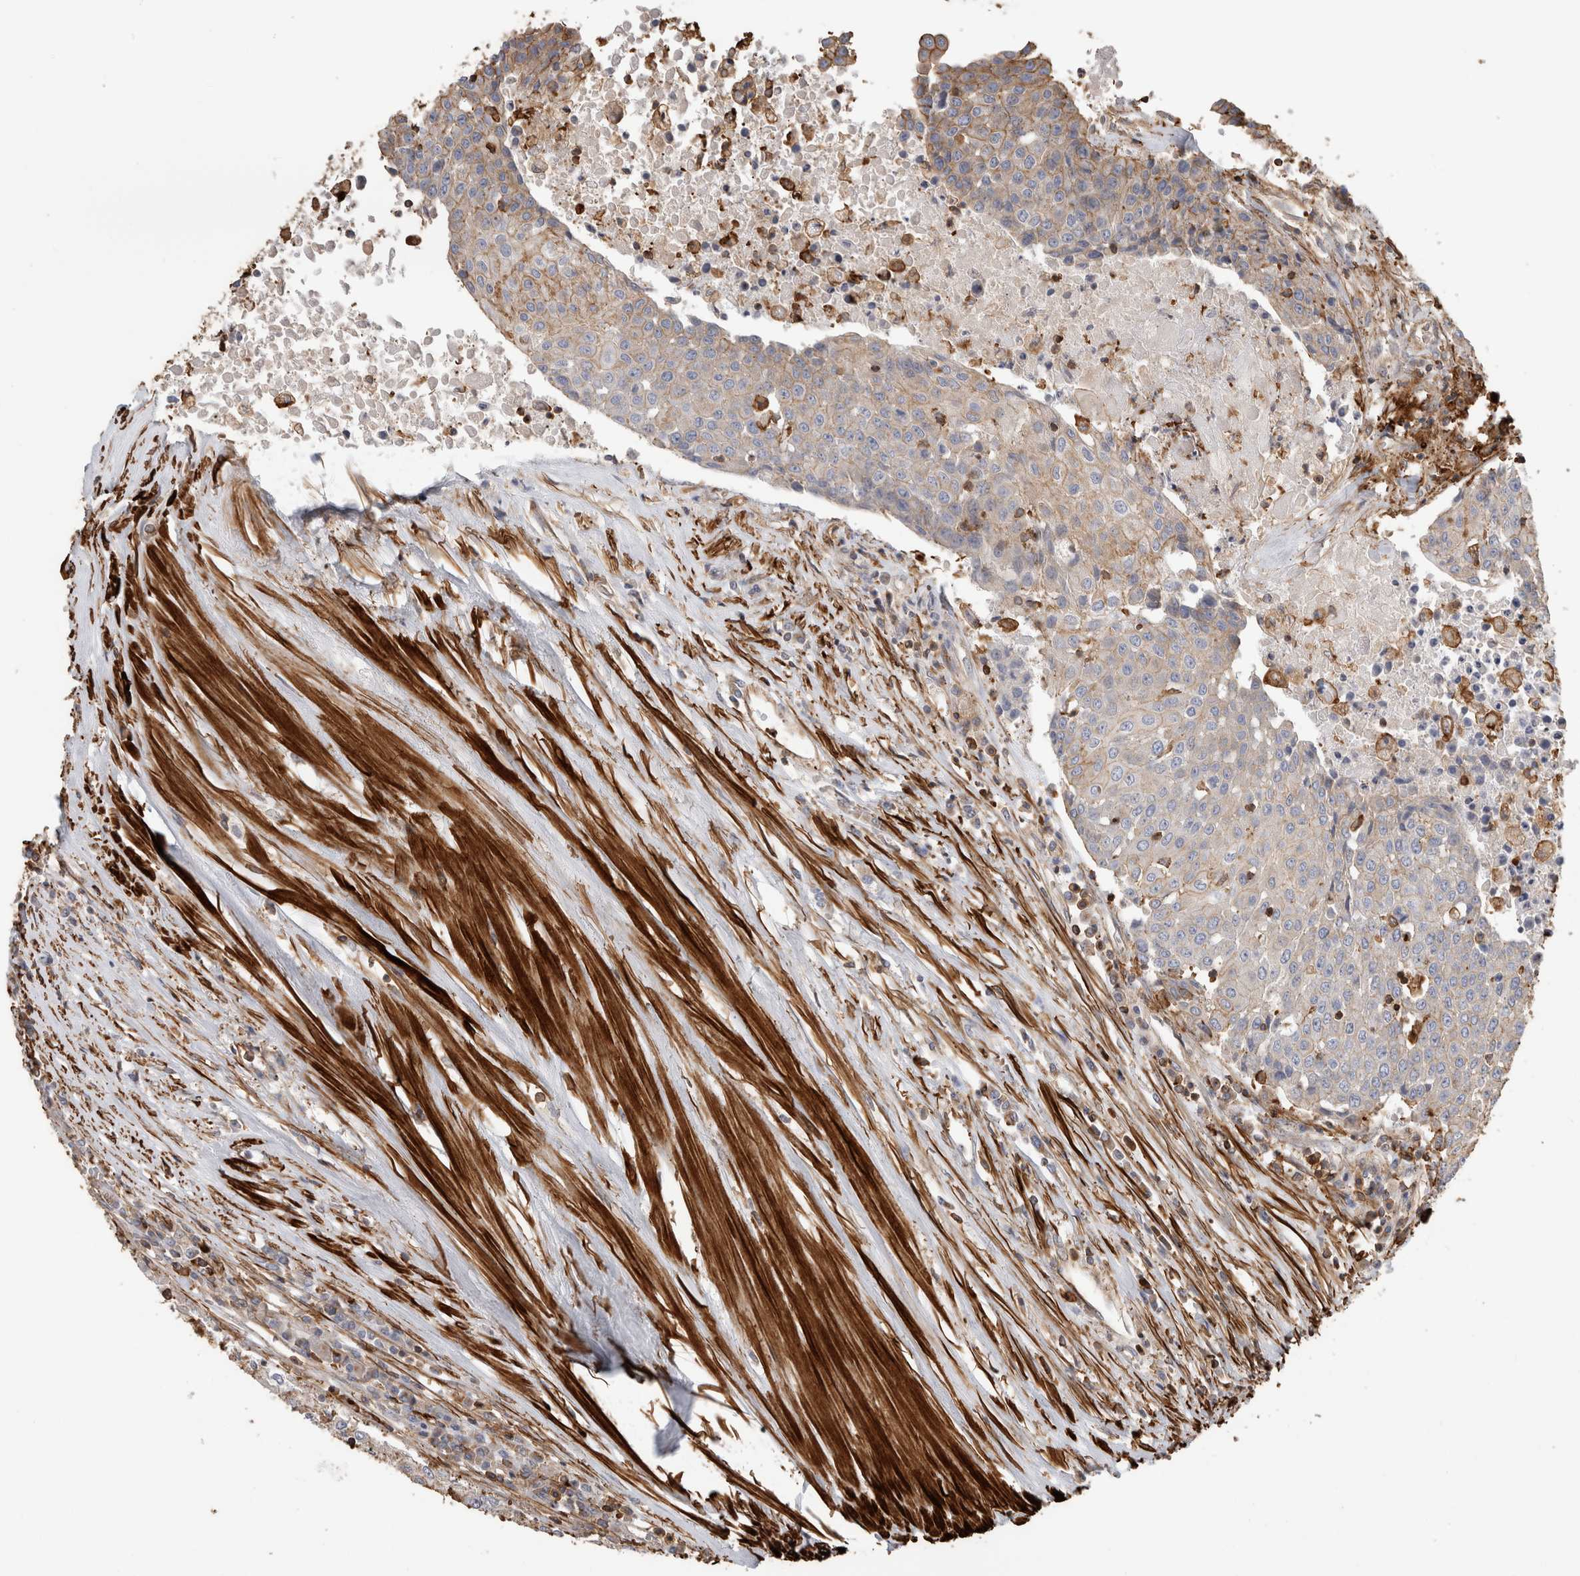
{"staining": {"intensity": "moderate", "quantity": "<25%", "location": "cytoplasmic/membranous"}, "tissue": "urothelial cancer", "cell_type": "Tumor cells", "image_type": "cancer", "snomed": [{"axis": "morphology", "description": "Urothelial carcinoma, High grade"}, {"axis": "topography", "description": "Urinary bladder"}], "caption": "The photomicrograph shows immunohistochemical staining of urothelial cancer. There is moderate cytoplasmic/membranous staining is seen in about <25% of tumor cells. Using DAB (3,3'-diaminobenzidine) (brown) and hematoxylin (blue) stains, captured at high magnification using brightfield microscopy.", "gene": "GPER1", "patient": {"sex": "female", "age": 85}}